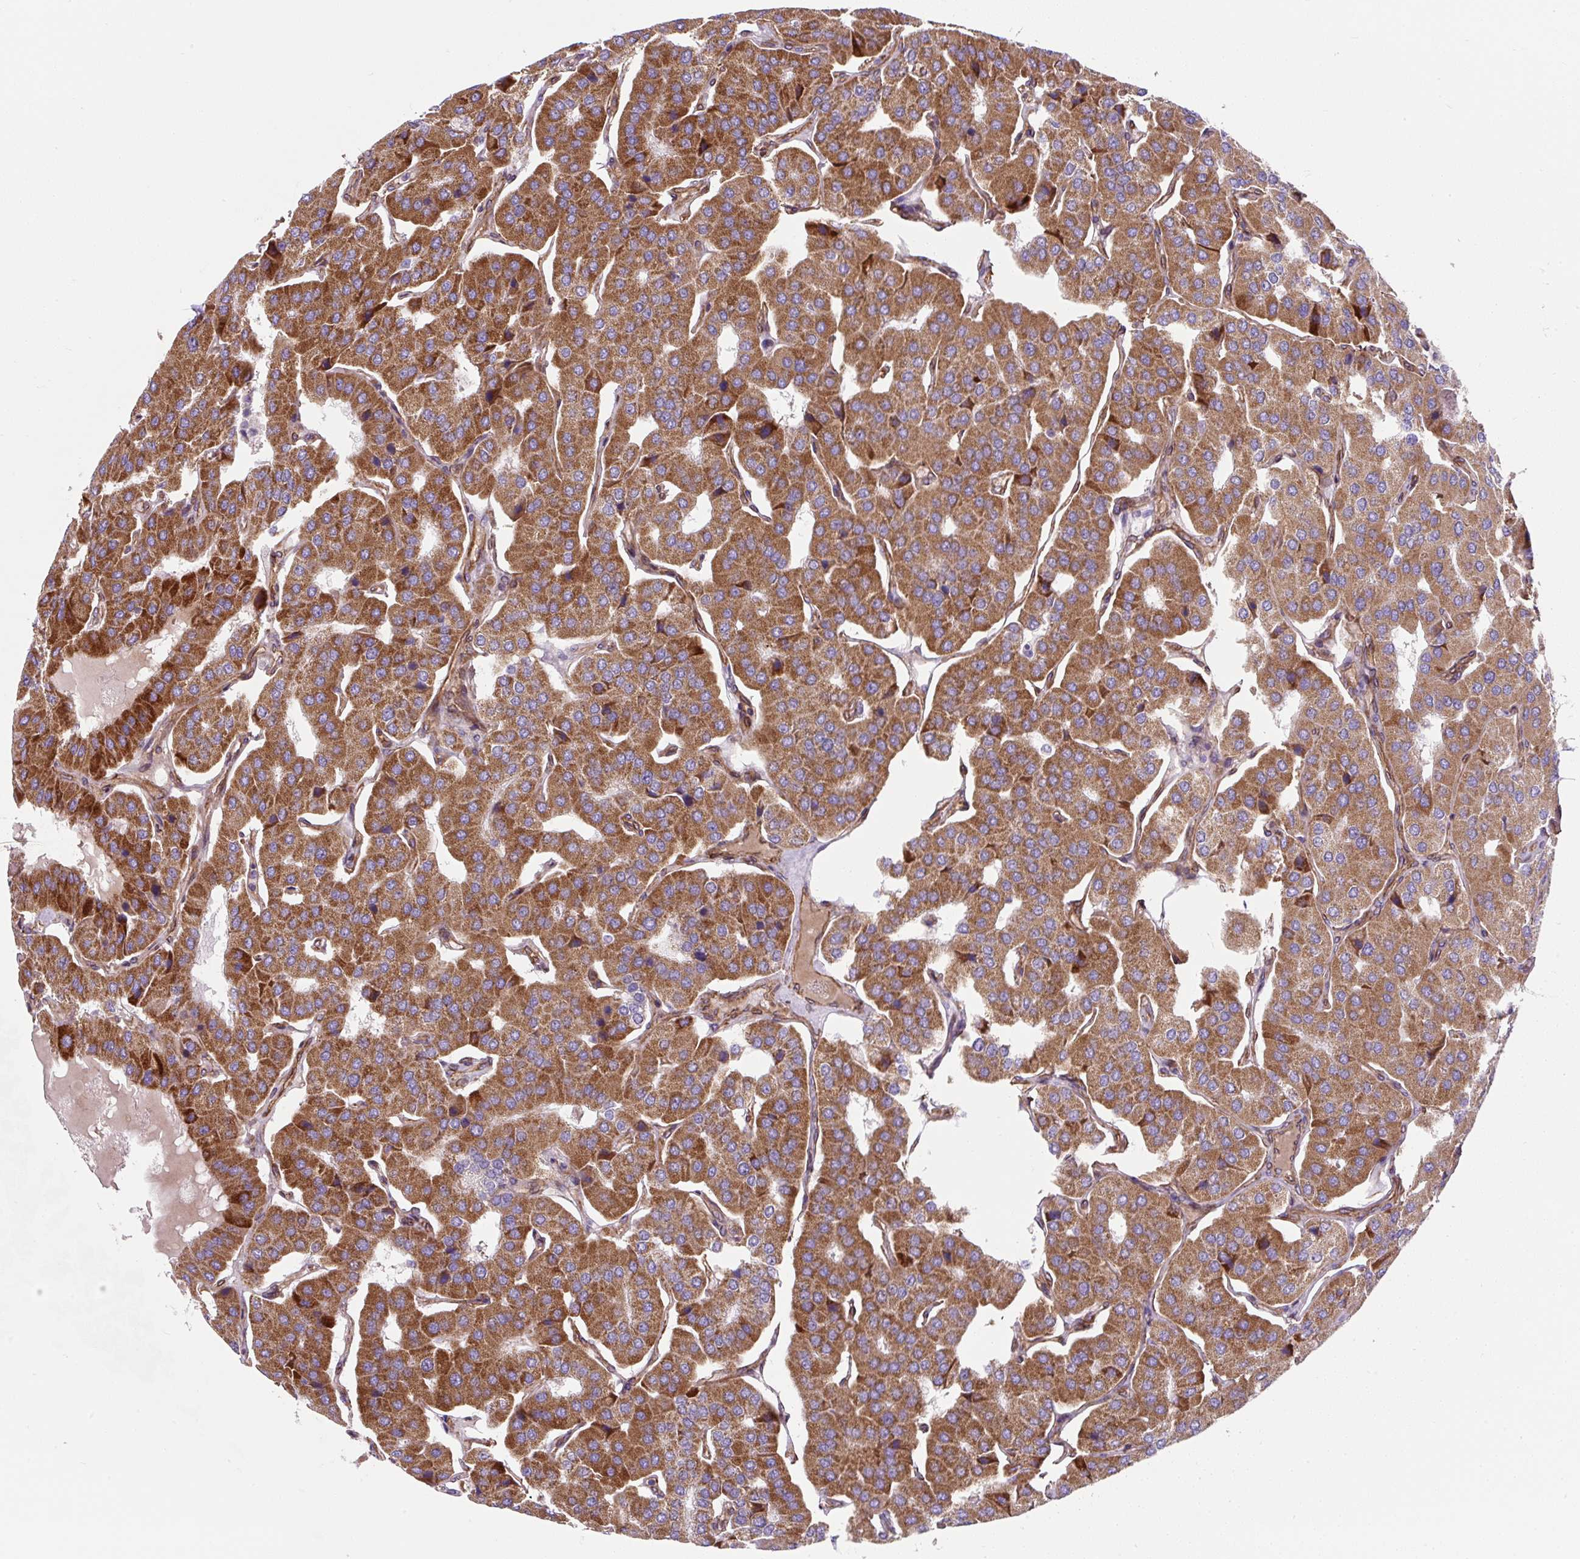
{"staining": {"intensity": "moderate", "quantity": ">75%", "location": "cytoplasmic/membranous"}, "tissue": "parathyroid gland", "cell_type": "Glandular cells", "image_type": "normal", "snomed": [{"axis": "morphology", "description": "Normal tissue, NOS"}, {"axis": "morphology", "description": "Adenoma, NOS"}, {"axis": "topography", "description": "Parathyroid gland"}], "caption": "The micrograph displays staining of benign parathyroid gland, revealing moderate cytoplasmic/membranous protein staining (brown color) within glandular cells. Immunohistochemistry stains the protein in brown and the nuclei are stained blue.", "gene": "ANKUB1", "patient": {"sex": "female", "age": 86}}